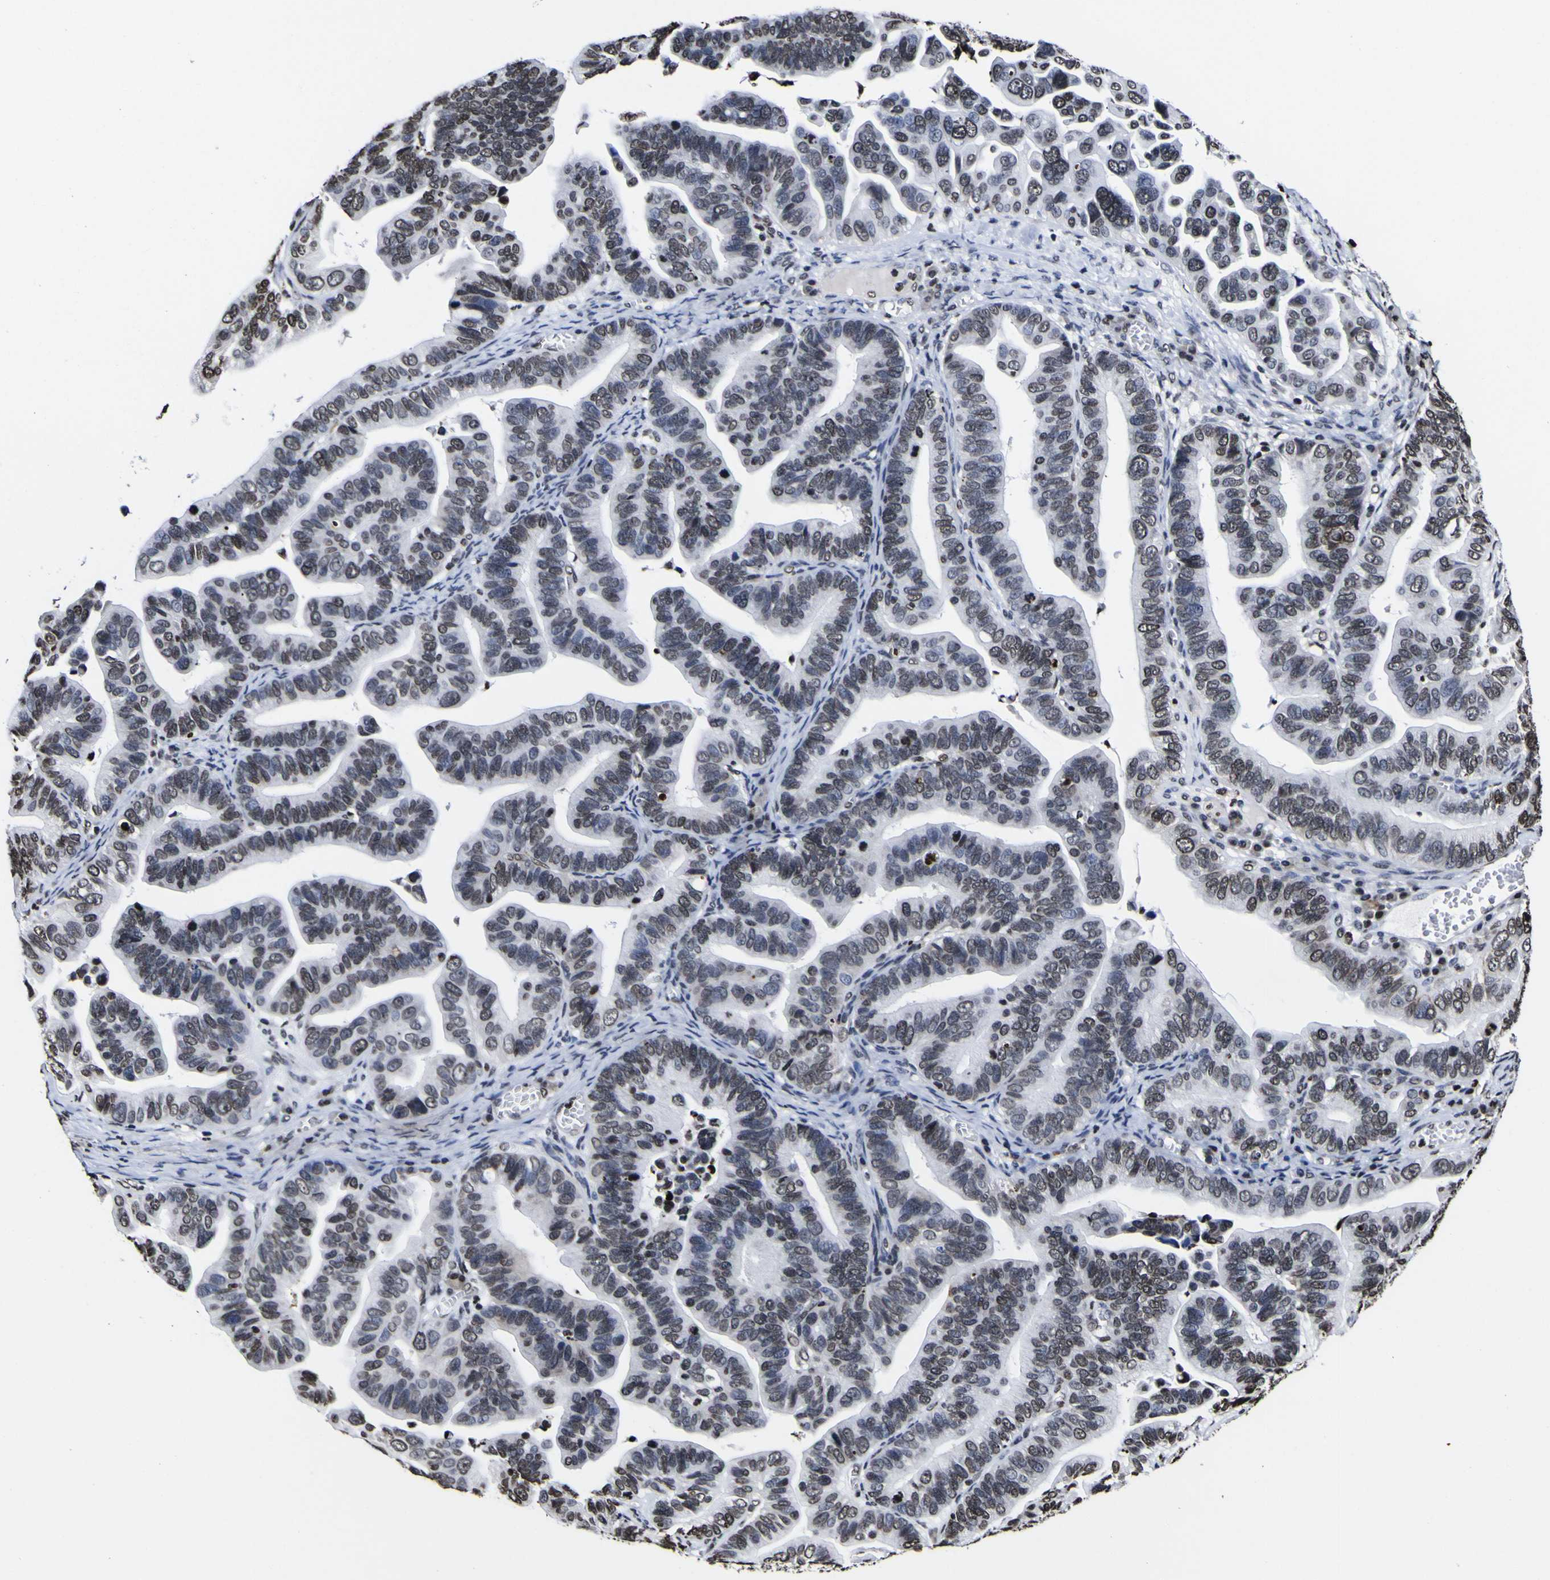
{"staining": {"intensity": "moderate", "quantity": "25%-75%", "location": "nuclear"}, "tissue": "ovarian cancer", "cell_type": "Tumor cells", "image_type": "cancer", "snomed": [{"axis": "morphology", "description": "Cystadenocarcinoma, serous, NOS"}, {"axis": "topography", "description": "Ovary"}], "caption": "IHC image of ovarian cancer stained for a protein (brown), which displays medium levels of moderate nuclear positivity in about 25%-75% of tumor cells.", "gene": "PIAS1", "patient": {"sex": "female", "age": 56}}